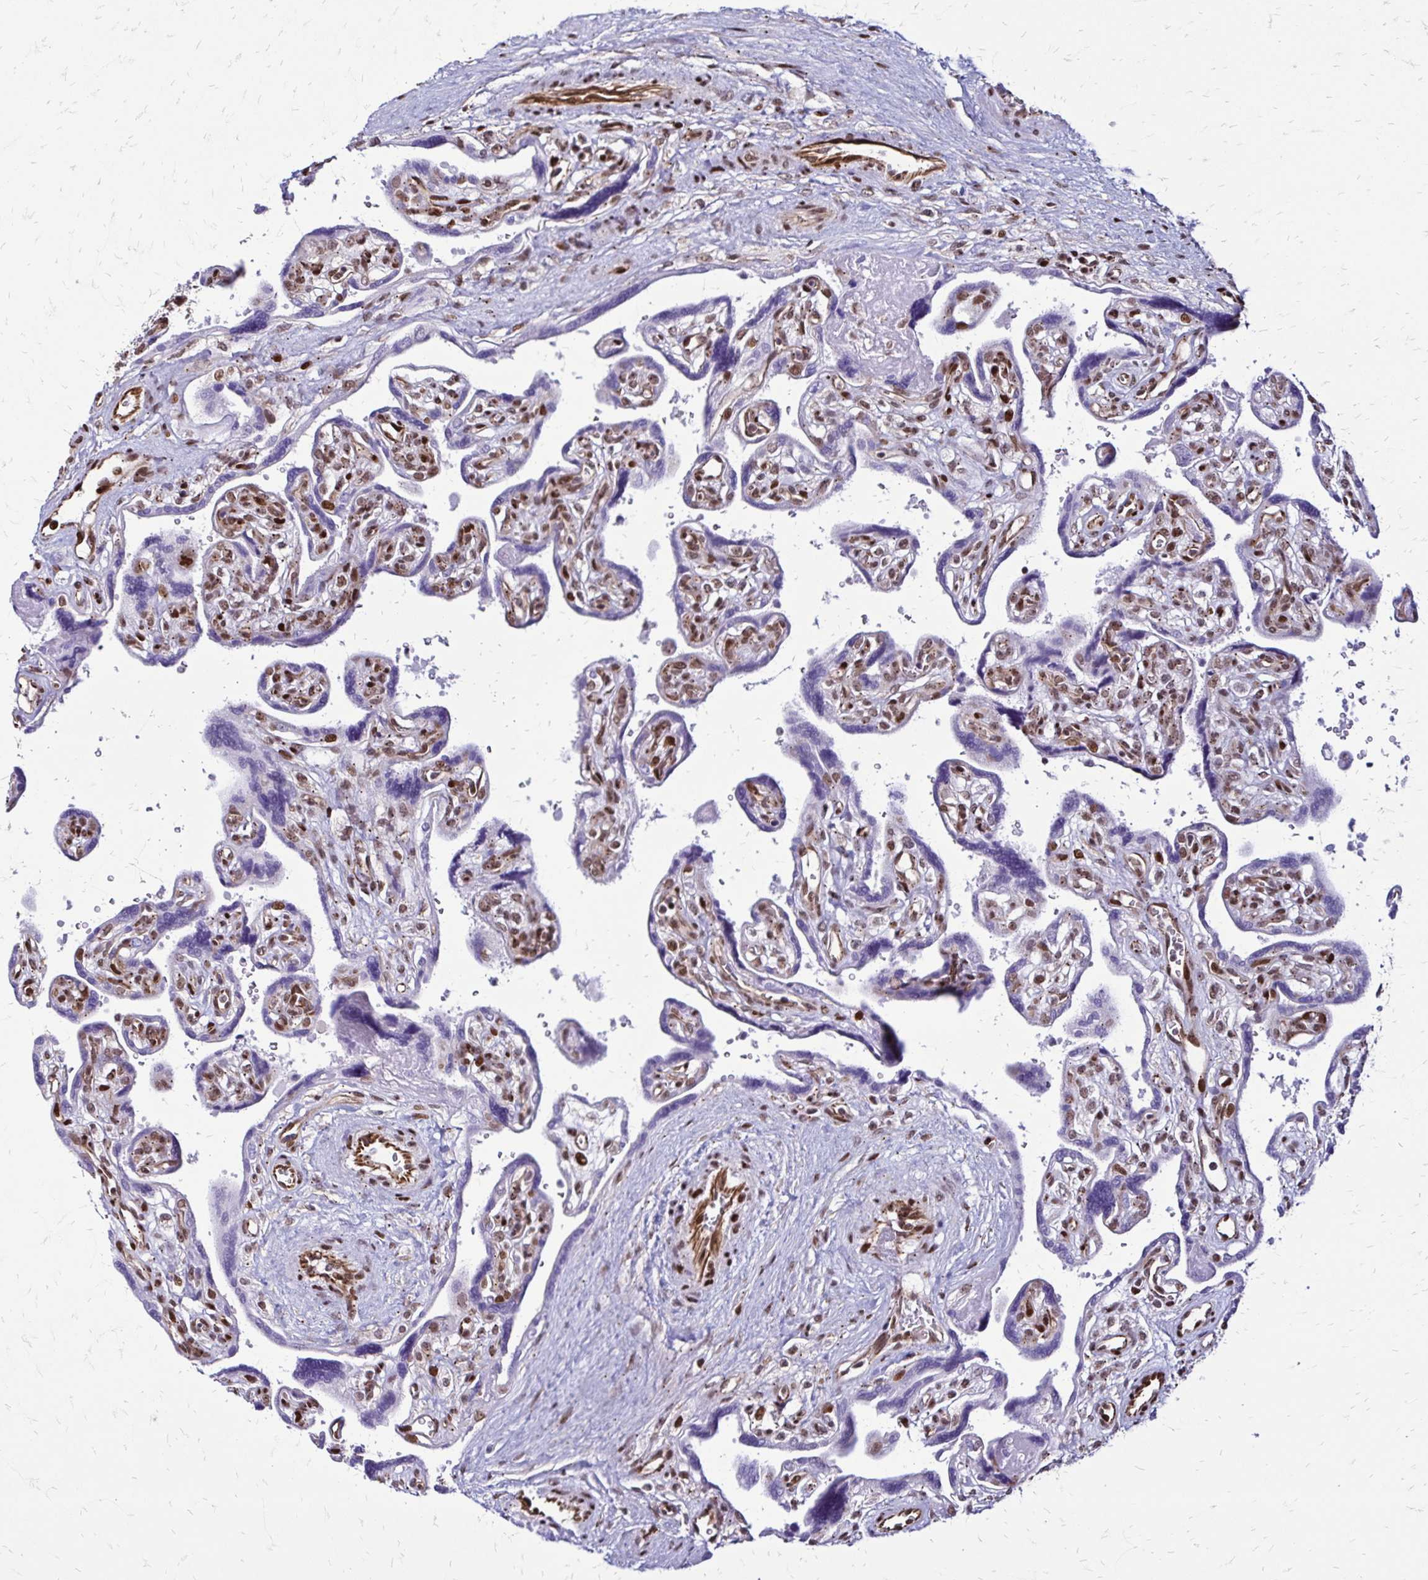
{"staining": {"intensity": "moderate", "quantity": "25%-75%", "location": "nuclear"}, "tissue": "placenta", "cell_type": "Decidual cells", "image_type": "normal", "snomed": [{"axis": "morphology", "description": "Normal tissue, NOS"}, {"axis": "topography", "description": "Placenta"}], "caption": "This is an image of IHC staining of unremarkable placenta, which shows moderate expression in the nuclear of decidual cells.", "gene": "TOB1", "patient": {"sex": "female", "age": 39}}